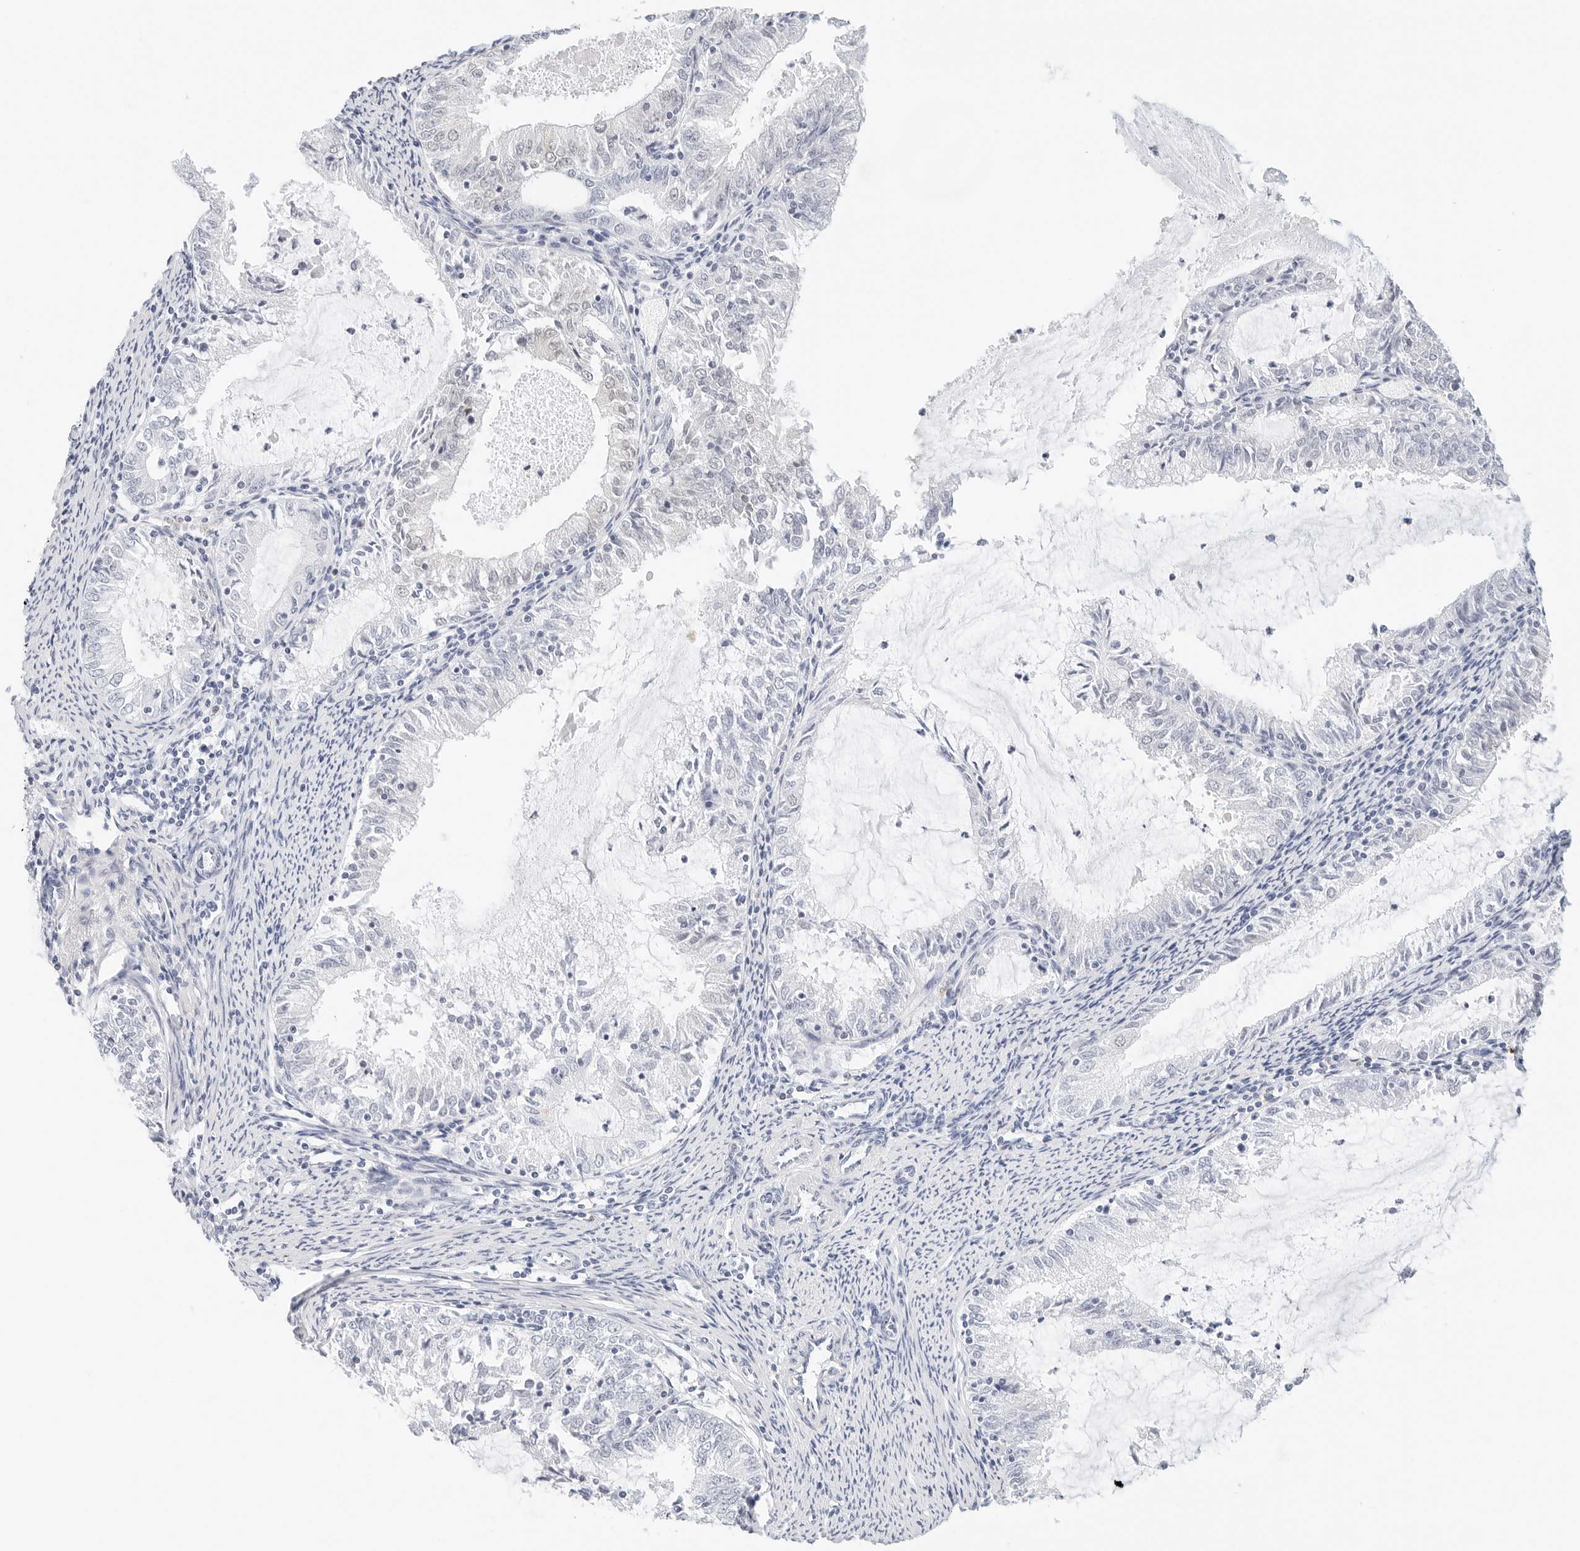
{"staining": {"intensity": "negative", "quantity": "none", "location": "none"}, "tissue": "endometrial cancer", "cell_type": "Tumor cells", "image_type": "cancer", "snomed": [{"axis": "morphology", "description": "Adenocarcinoma, NOS"}, {"axis": "topography", "description": "Endometrium"}], "caption": "Endometrial cancer stained for a protein using immunohistochemistry (IHC) displays no expression tumor cells.", "gene": "CD22", "patient": {"sex": "female", "age": 57}}